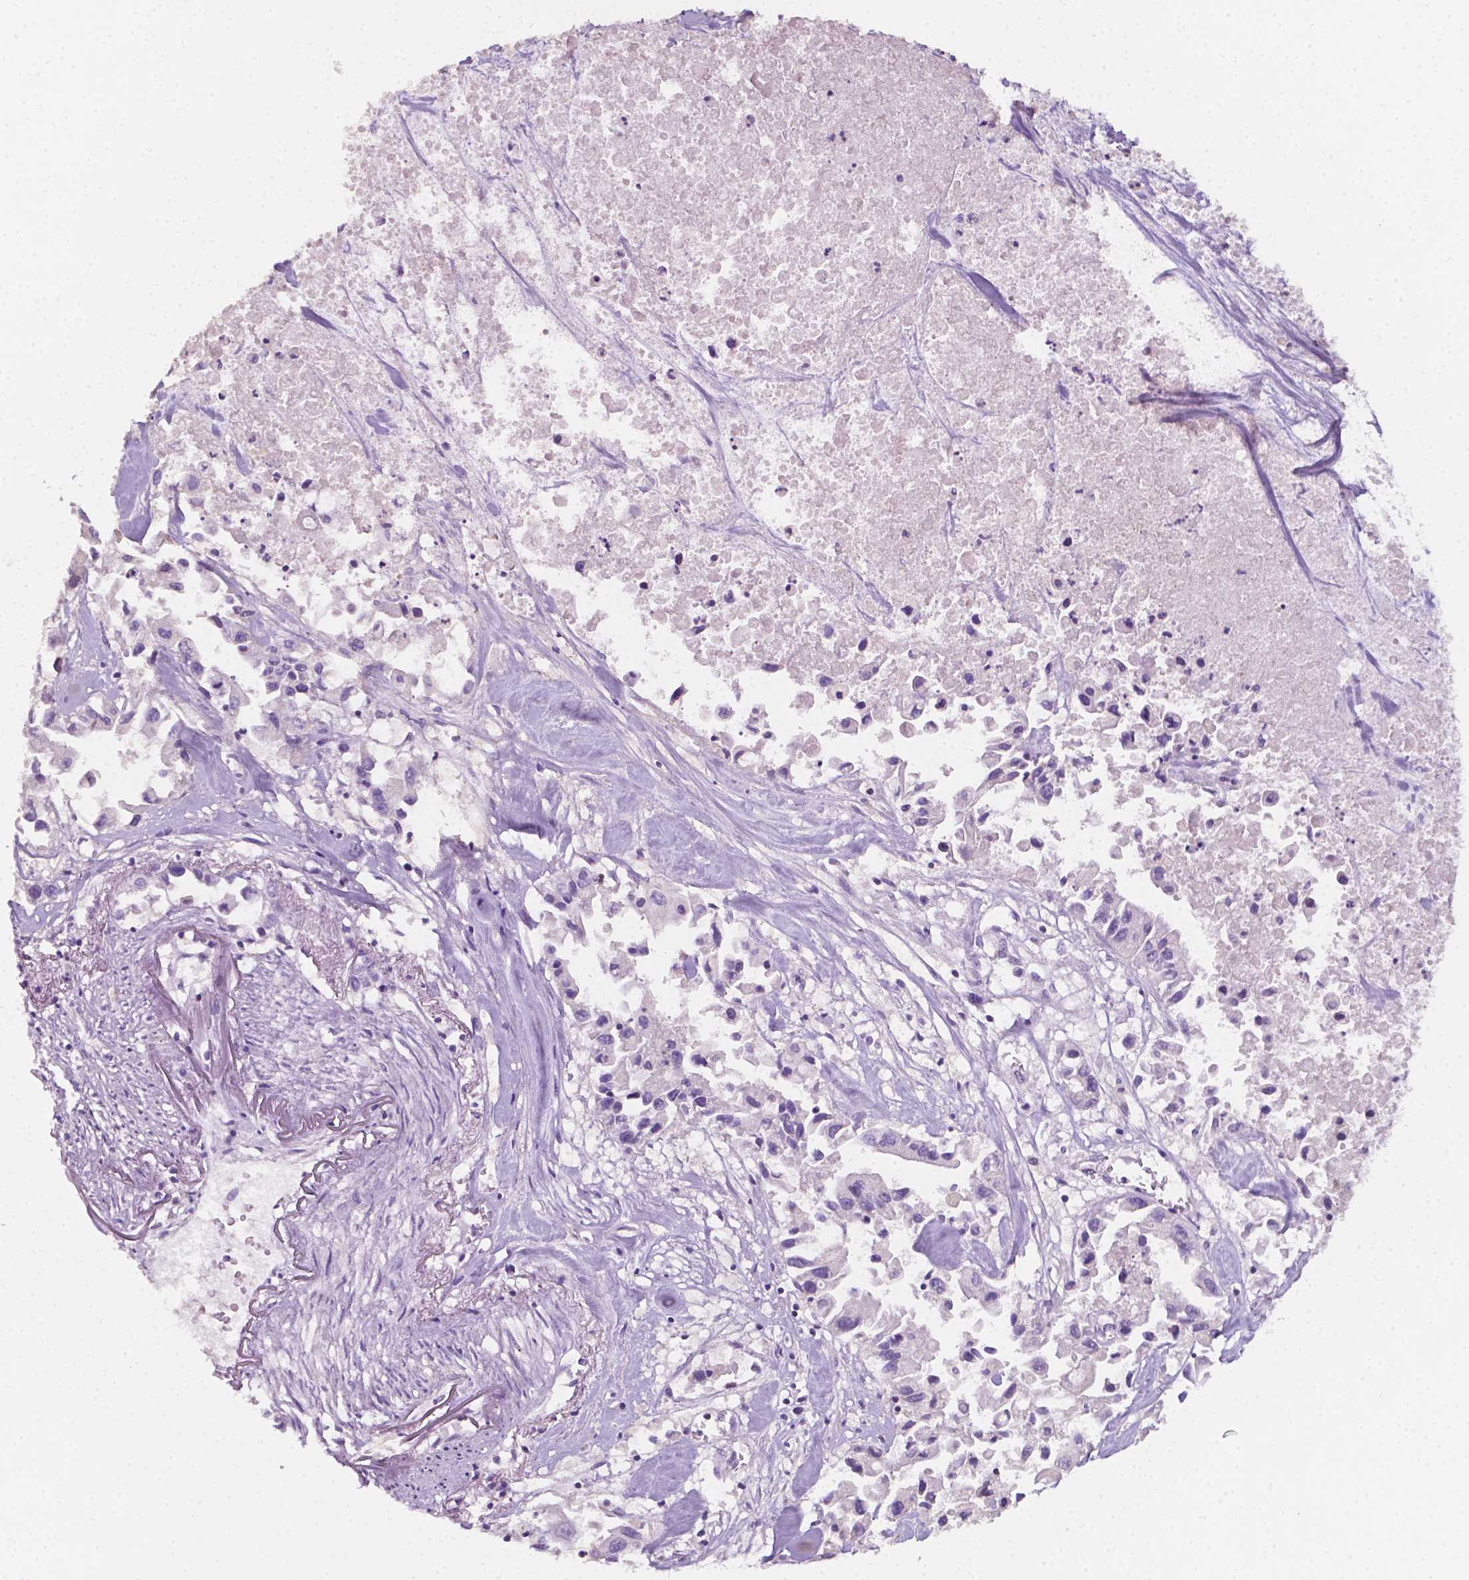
{"staining": {"intensity": "negative", "quantity": "none", "location": "none"}, "tissue": "pancreatic cancer", "cell_type": "Tumor cells", "image_type": "cancer", "snomed": [{"axis": "morphology", "description": "Adenocarcinoma, NOS"}, {"axis": "topography", "description": "Pancreas"}], "caption": "This is an immunohistochemistry photomicrograph of human adenocarcinoma (pancreatic). There is no expression in tumor cells.", "gene": "EGFR", "patient": {"sex": "female", "age": 83}}